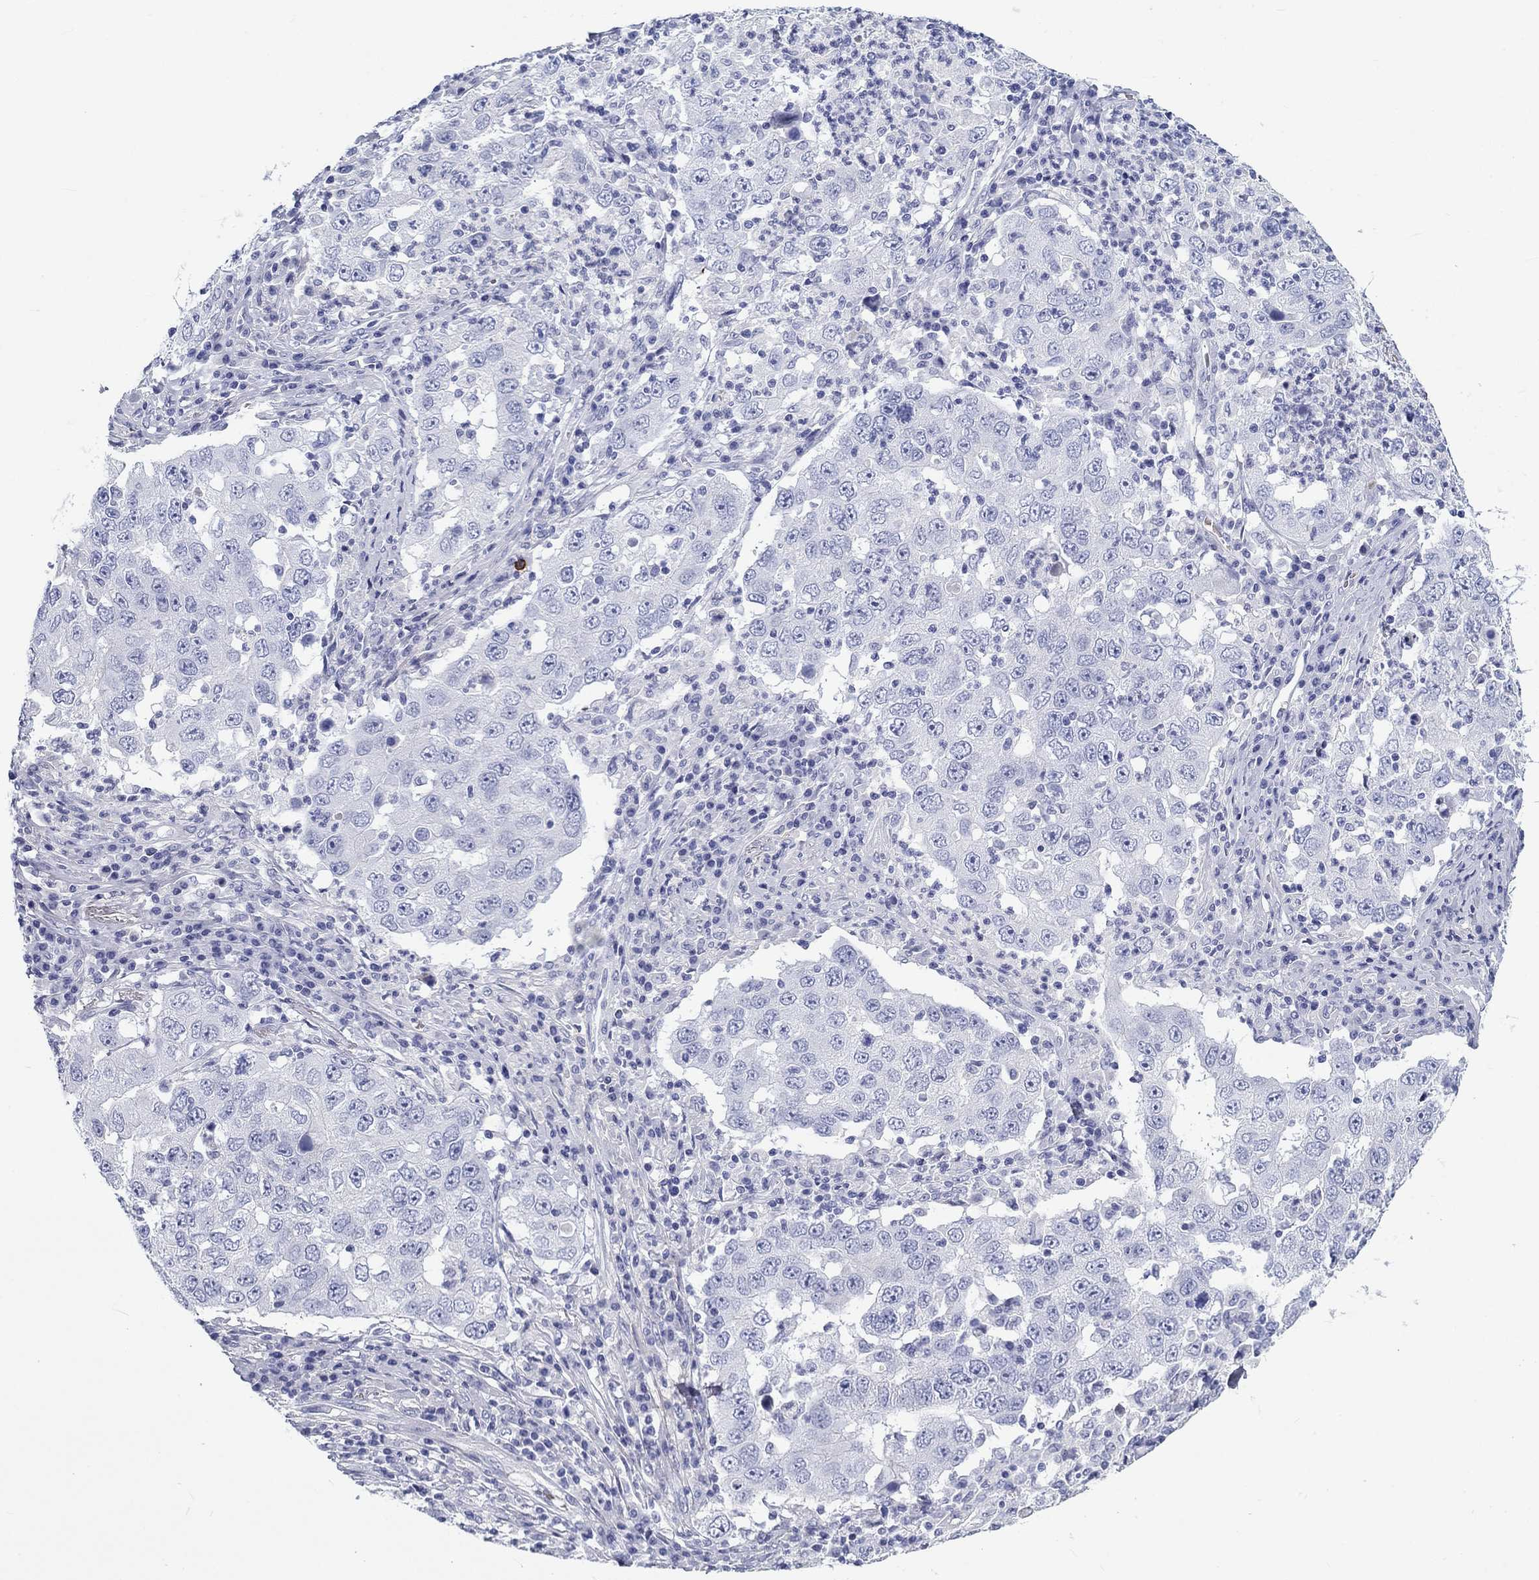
{"staining": {"intensity": "negative", "quantity": "none", "location": "none"}, "tissue": "lung cancer", "cell_type": "Tumor cells", "image_type": "cancer", "snomed": [{"axis": "morphology", "description": "Adenocarcinoma, NOS"}, {"axis": "topography", "description": "Lung"}], "caption": "Immunohistochemical staining of lung cancer (adenocarcinoma) reveals no significant expression in tumor cells. Brightfield microscopy of IHC stained with DAB (3,3'-diaminobenzidine) (brown) and hematoxylin (blue), captured at high magnification.", "gene": "CD40LG", "patient": {"sex": "male", "age": 73}}